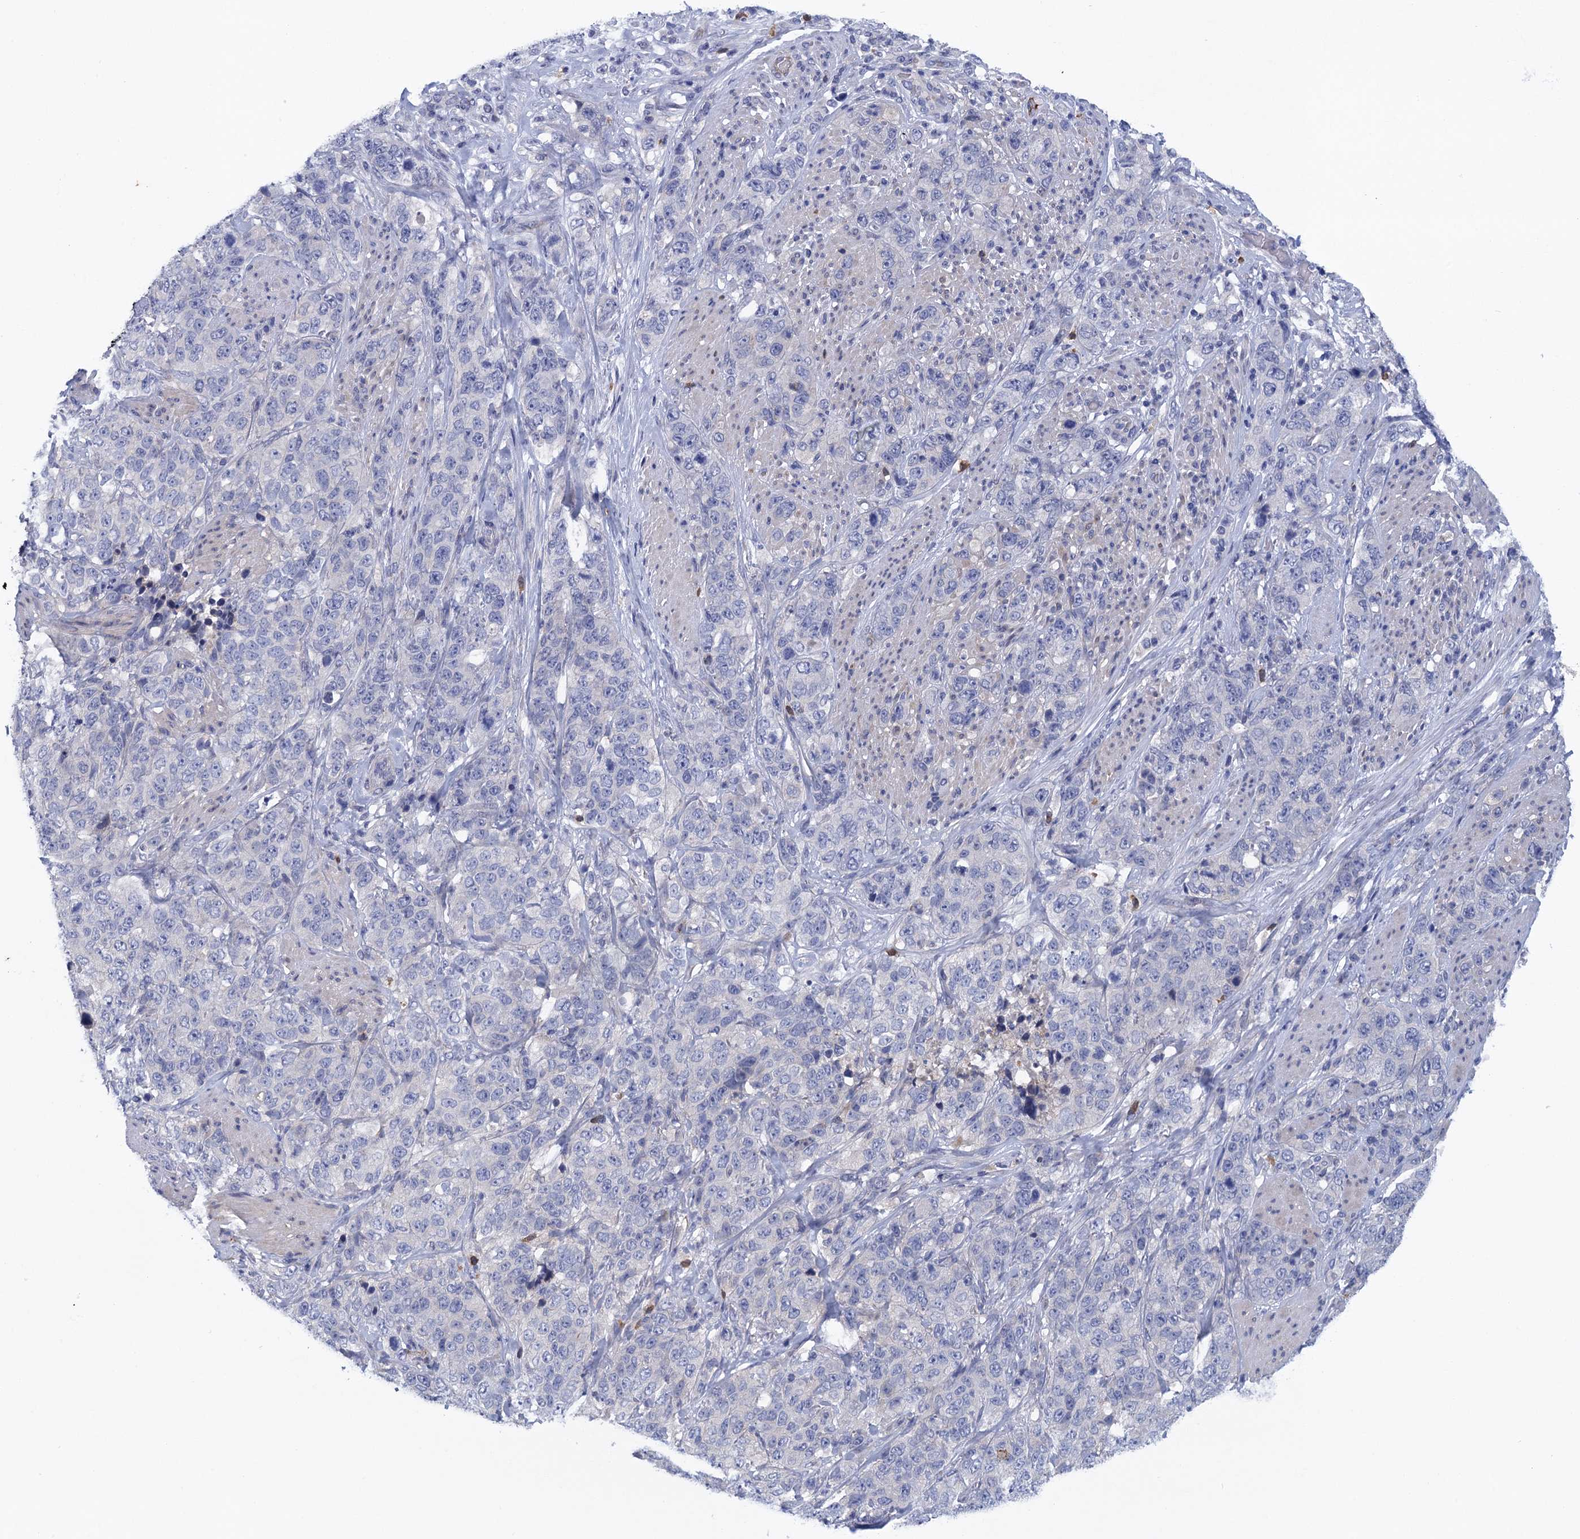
{"staining": {"intensity": "negative", "quantity": "none", "location": "none"}, "tissue": "stomach cancer", "cell_type": "Tumor cells", "image_type": "cancer", "snomed": [{"axis": "morphology", "description": "Adenocarcinoma, NOS"}, {"axis": "topography", "description": "Stomach"}], "caption": "DAB (3,3'-diaminobenzidine) immunohistochemical staining of stomach cancer (adenocarcinoma) reveals no significant expression in tumor cells. (Brightfield microscopy of DAB (3,3'-diaminobenzidine) immunohistochemistry at high magnification).", "gene": "SCEL", "patient": {"sex": "male", "age": 48}}